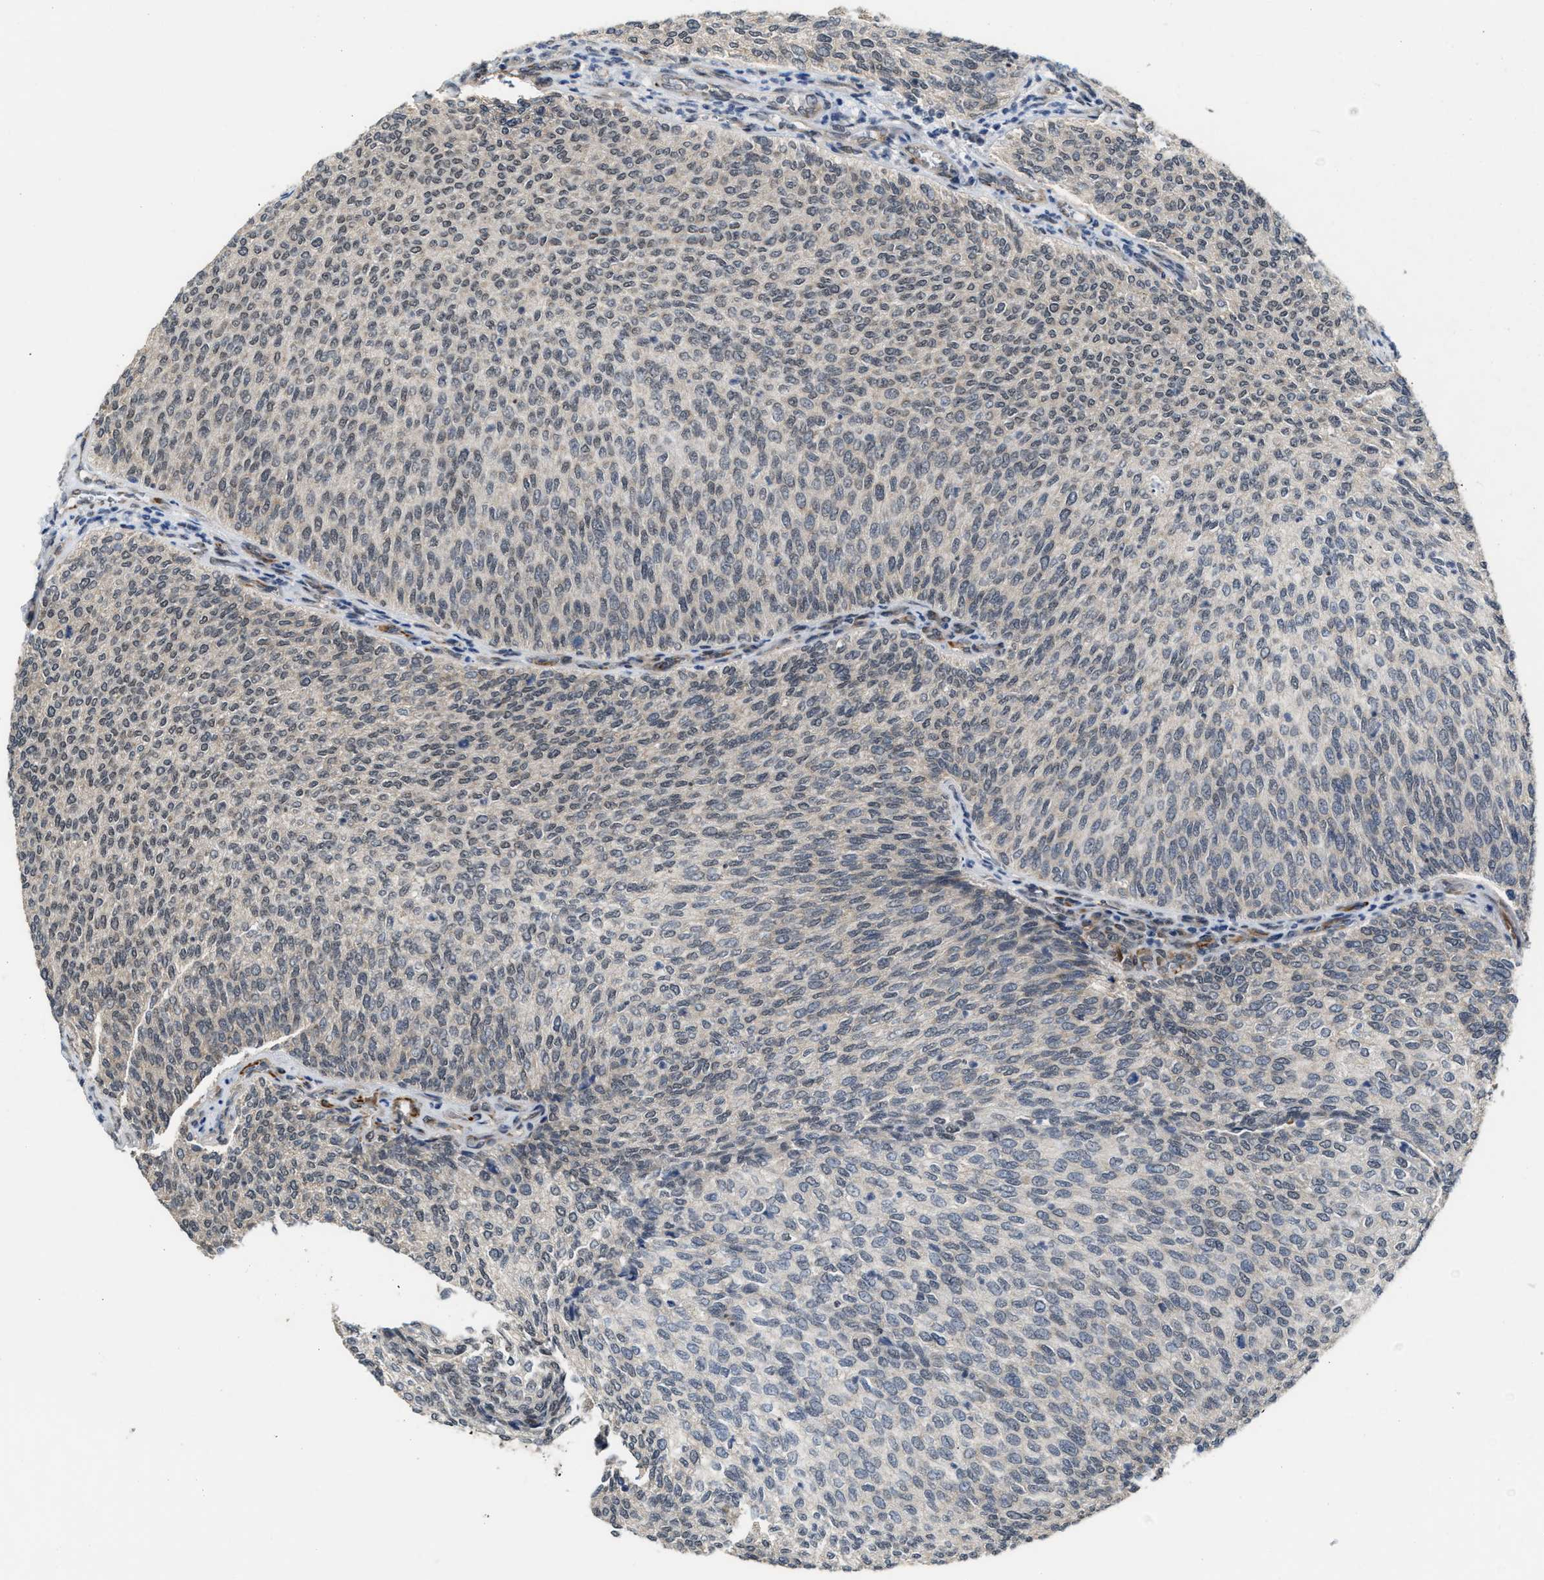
{"staining": {"intensity": "negative", "quantity": "none", "location": "none"}, "tissue": "urothelial cancer", "cell_type": "Tumor cells", "image_type": "cancer", "snomed": [{"axis": "morphology", "description": "Urothelial carcinoma, Low grade"}, {"axis": "topography", "description": "Urinary bladder"}], "caption": "High magnification brightfield microscopy of urothelial cancer stained with DAB (brown) and counterstained with hematoxylin (blue): tumor cells show no significant expression. (IHC, brightfield microscopy, high magnification).", "gene": "KIF24", "patient": {"sex": "female", "age": 79}}